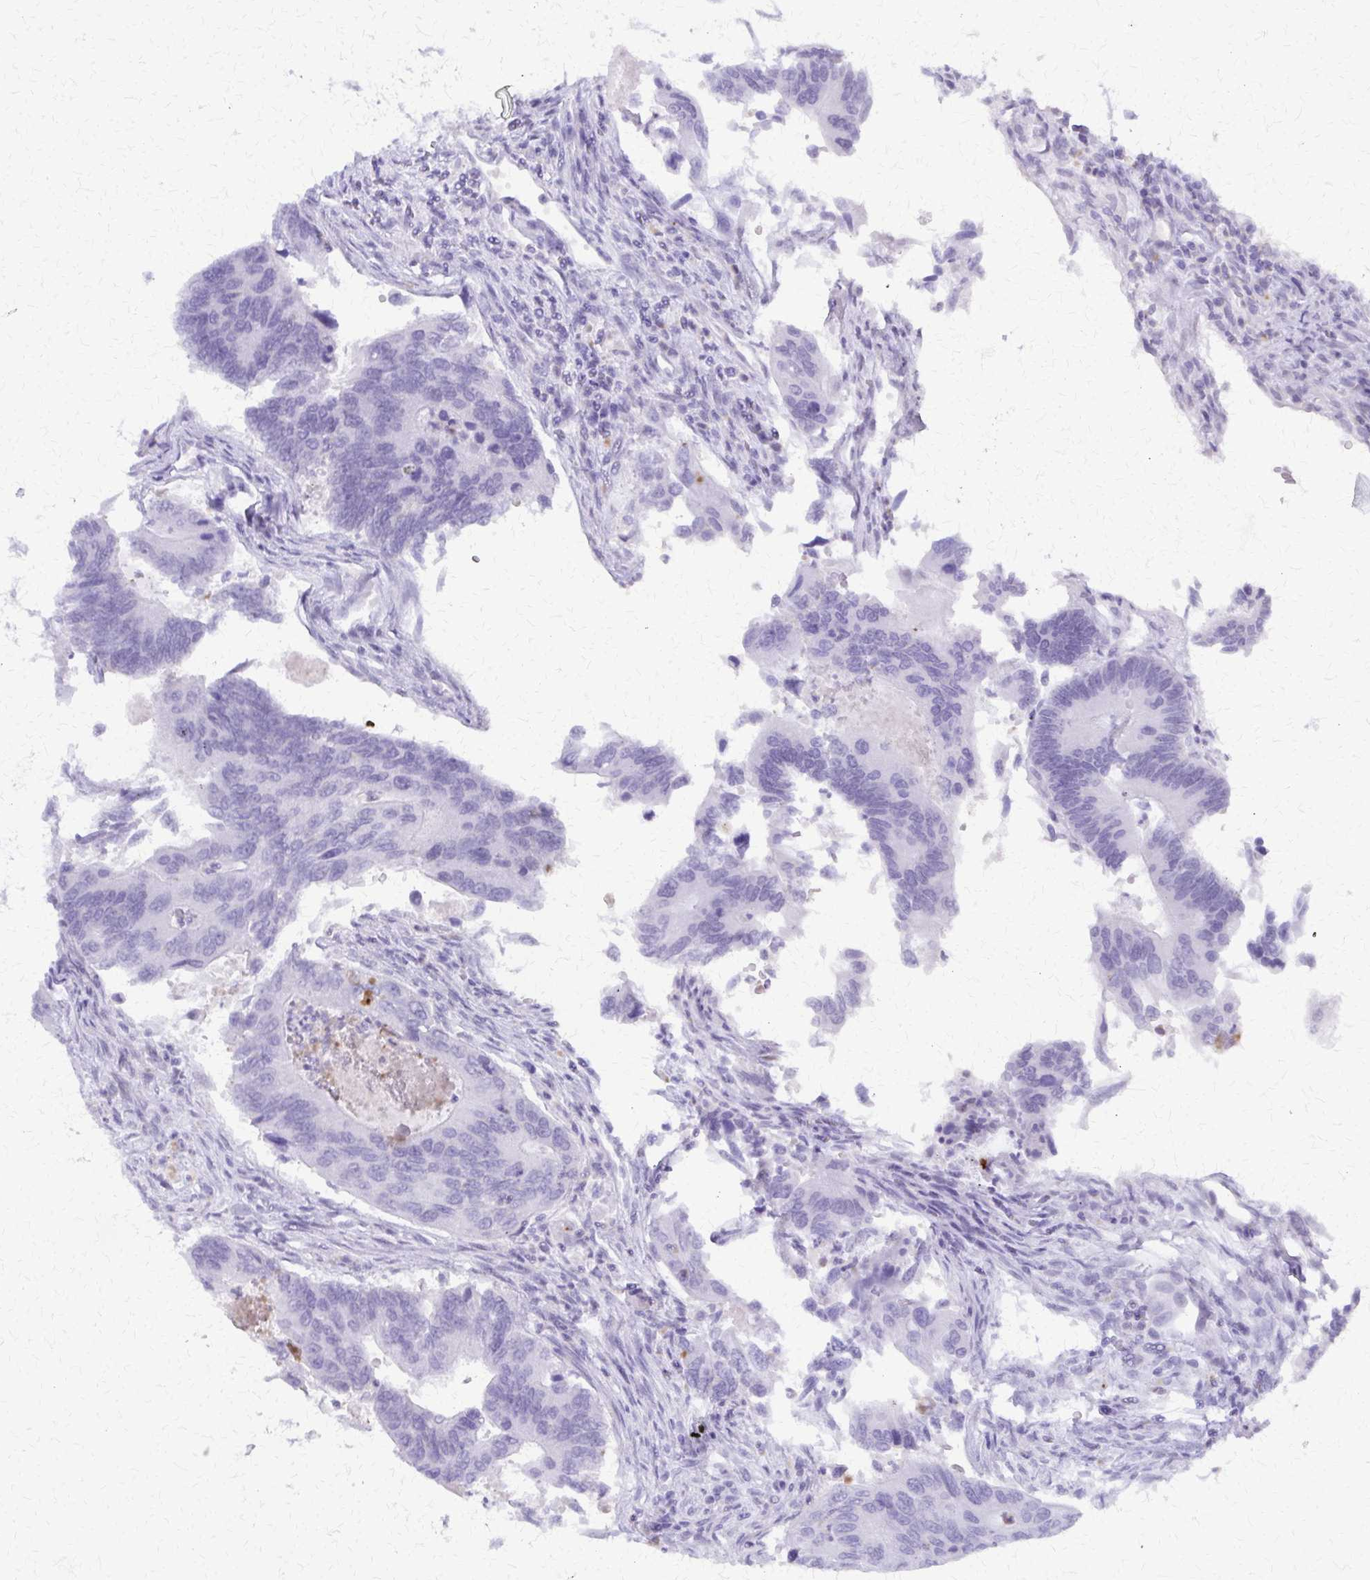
{"staining": {"intensity": "negative", "quantity": "none", "location": "none"}, "tissue": "colorectal cancer", "cell_type": "Tumor cells", "image_type": "cancer", "snomed": [{"axis": "morphology", "description": "Adenocarcinoma, NOS"}, {"axis": "topography", "description": "Colon"}], "caption": "IHC image of neoplastic tissue: colorectal cancer stained with DAB demonstrates no significant protein expression in tumor cells. Nuclei are stained in blue.", "gene": "FAM162B", "patient": {"sex": "female", "age": 67}}